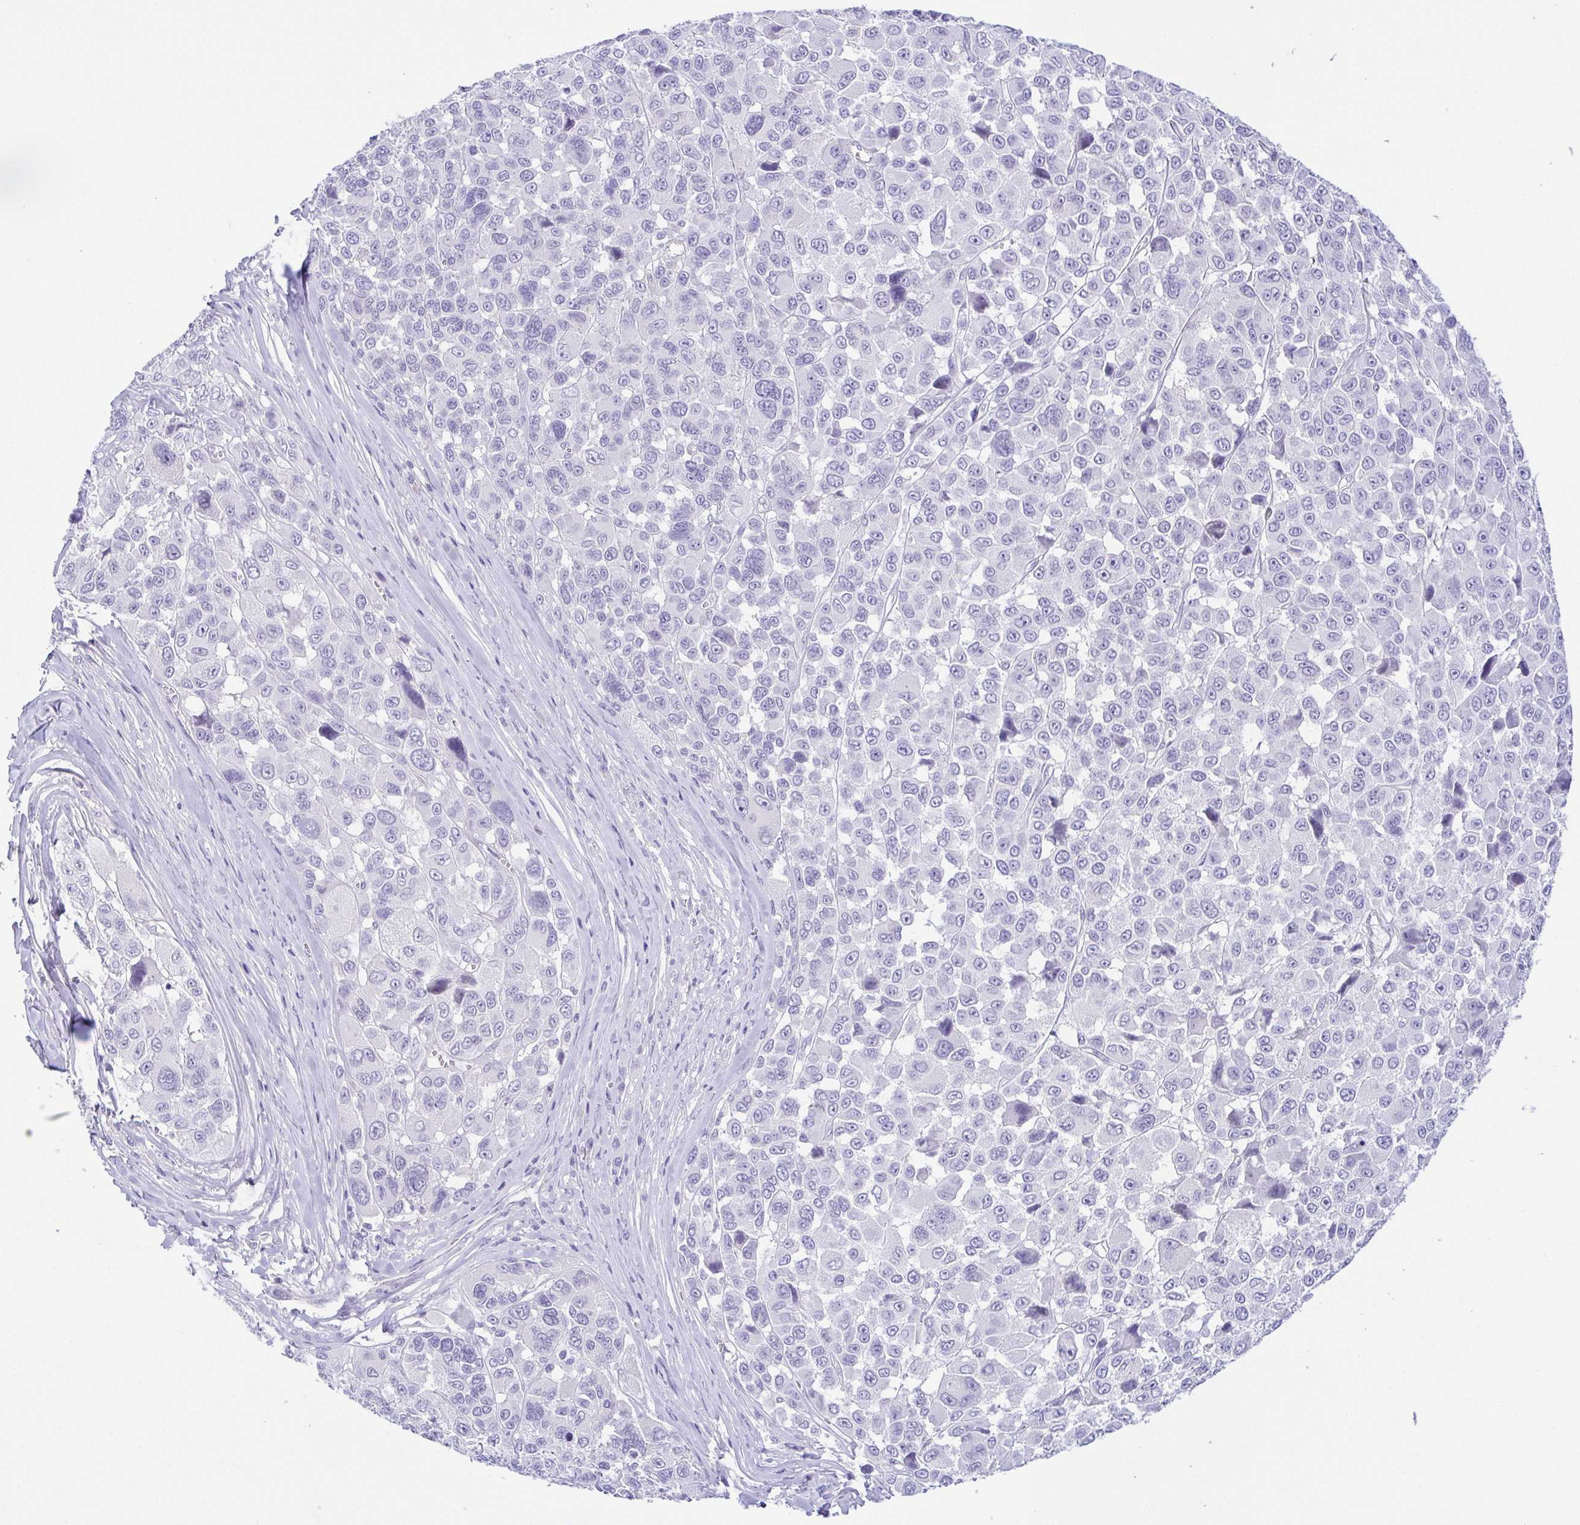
{"staining": {"intensity": "negative", "quantity": "none", "location": "none"}, "tissue": "melanoma", "cell_type": "Tumor cells", "image_type": "cancer", "snomed": [{"axis": "morphology", "description": "Malignant melanoma, NOS"}, {"axis": "topography", "description": "Skin"}], "caption": "Immunohistochemistry (IHC) of human malignant melanoma shows no expression in tumor cells.", "gene": "KRTDAP", "patient": {"sex": "female", "age": 66}}